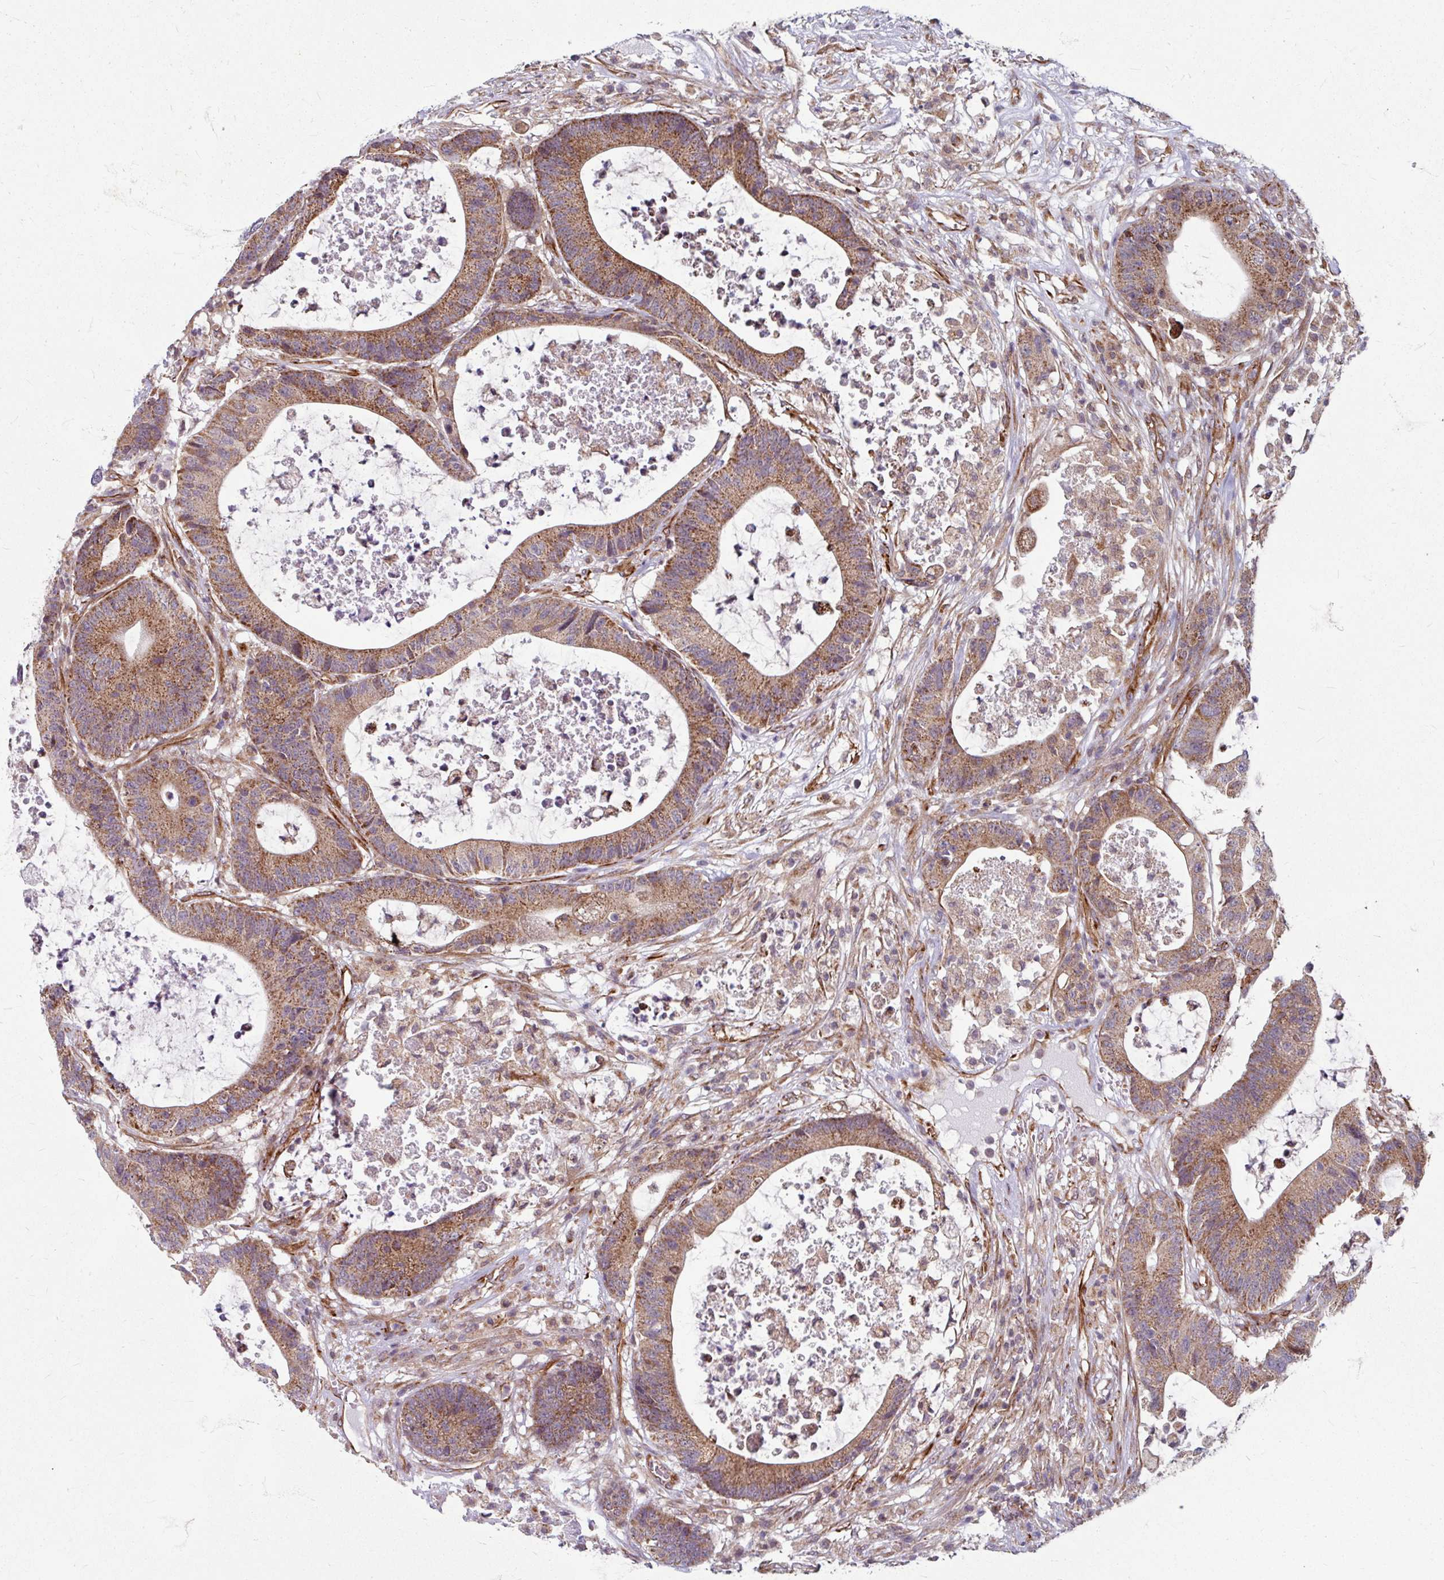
{"staining": {"intensity": "moderate", "quantity": ">75%", "location": "cytoplasmic/membranous"}, "tissue": "colorectal cancer", "cell_type": "Tumor cells", "image_type": "cancer", "snomed": [{"axis": "morphology", "description": "Adenocarcinoma, NOS"}, {"axis": "topography", "description": "Colon"}], "caption": "Approximately >75% of tumor cells in human colorectal cancer (adenocarcinoma) exhibit moderate cytoplasmic/membranous protein expression as visualized by brown immunohistochemical staining.", "gene": "DAAM2", "patient": {"sex": "female", "age": 84}}